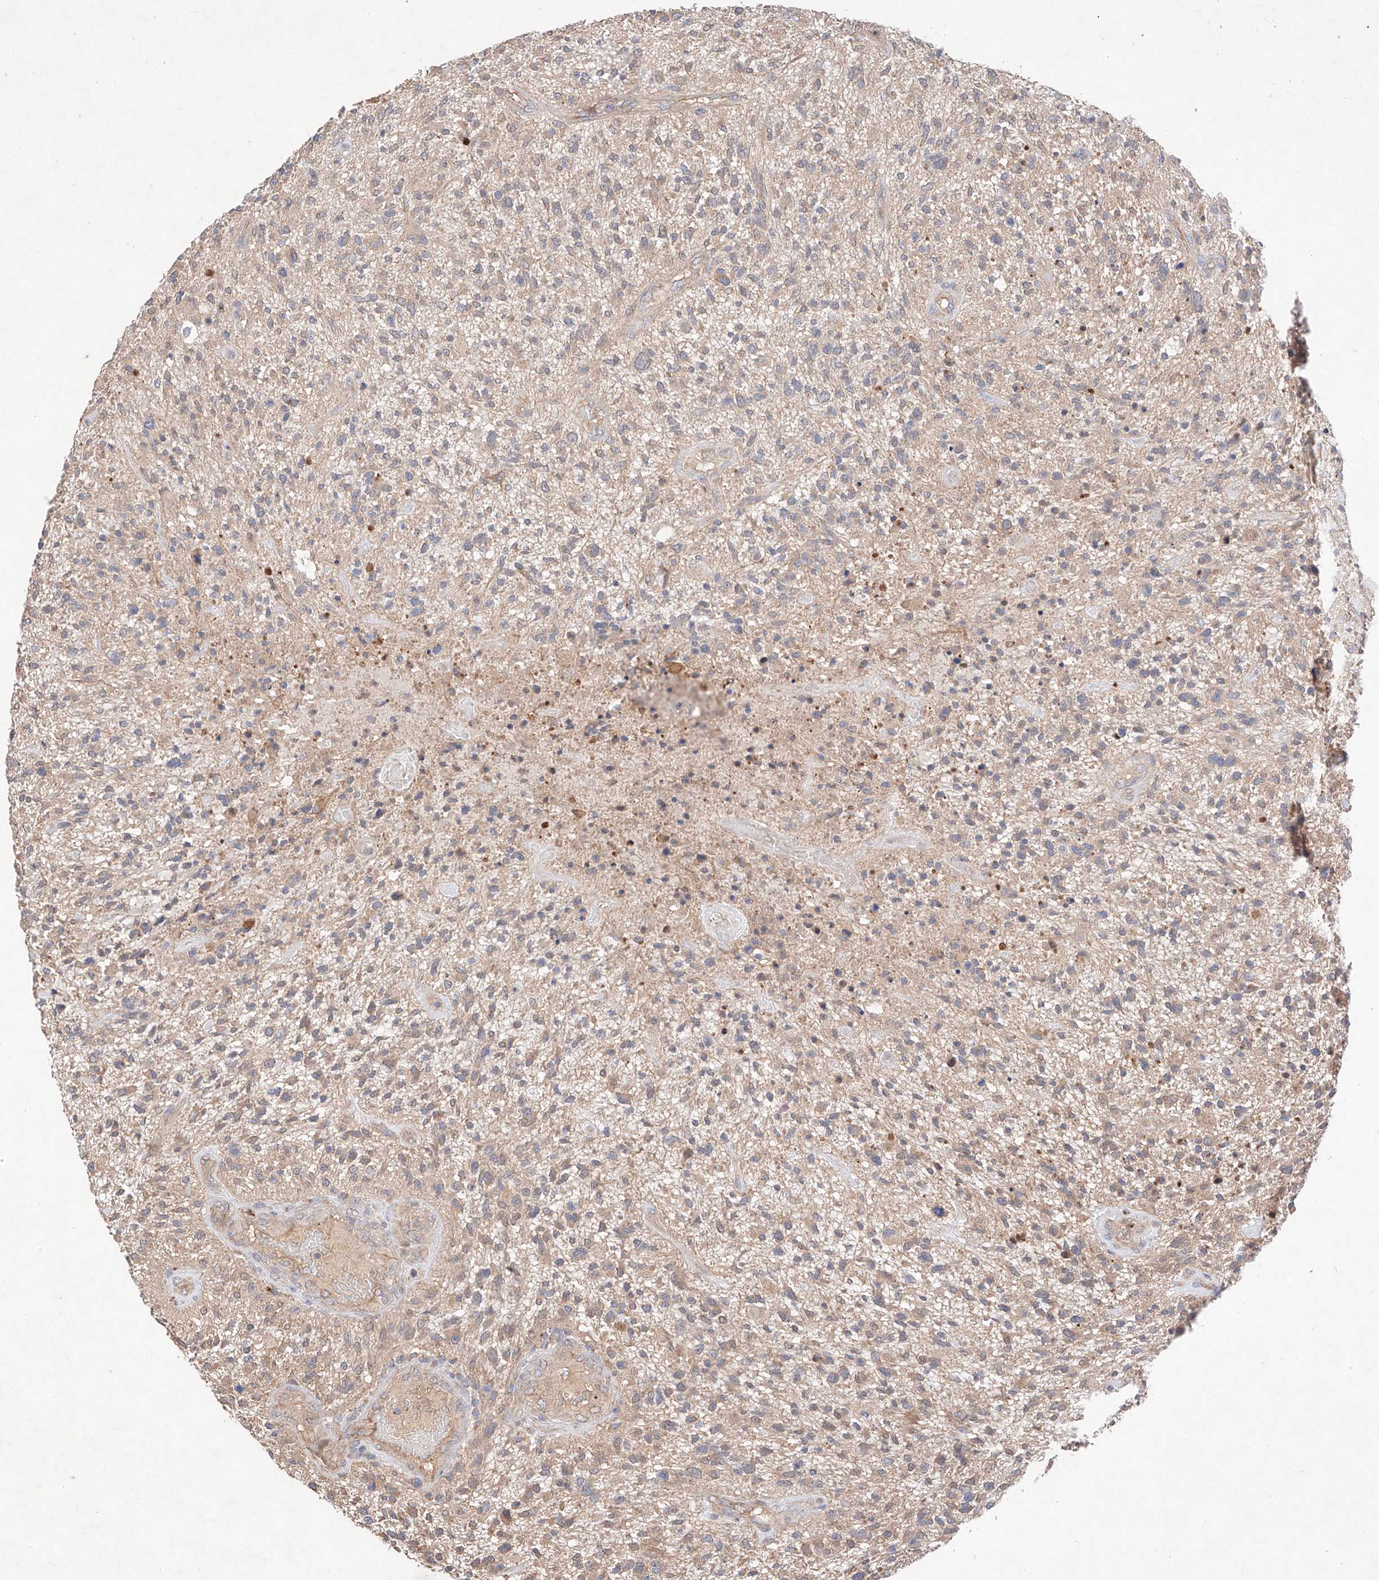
{"staining": {"intensity": "weak", "quantity": "<25%", "location": "cytoplasmic/membranous"}, "tissue": "glioma", "cell_type": "Tumor cells", "image_type": "cancer", "snomed": [{"axis": "morphology", "description": "Glioma, malignant, High grade"}, {"axis": "topography", "description": "Brain"}], "caption": "An IHC image of glioma is shown. There is no staining in tumor cells of glioma.", "gene": "C6orf62", "patient": {"sex": "male", "age": 47}}